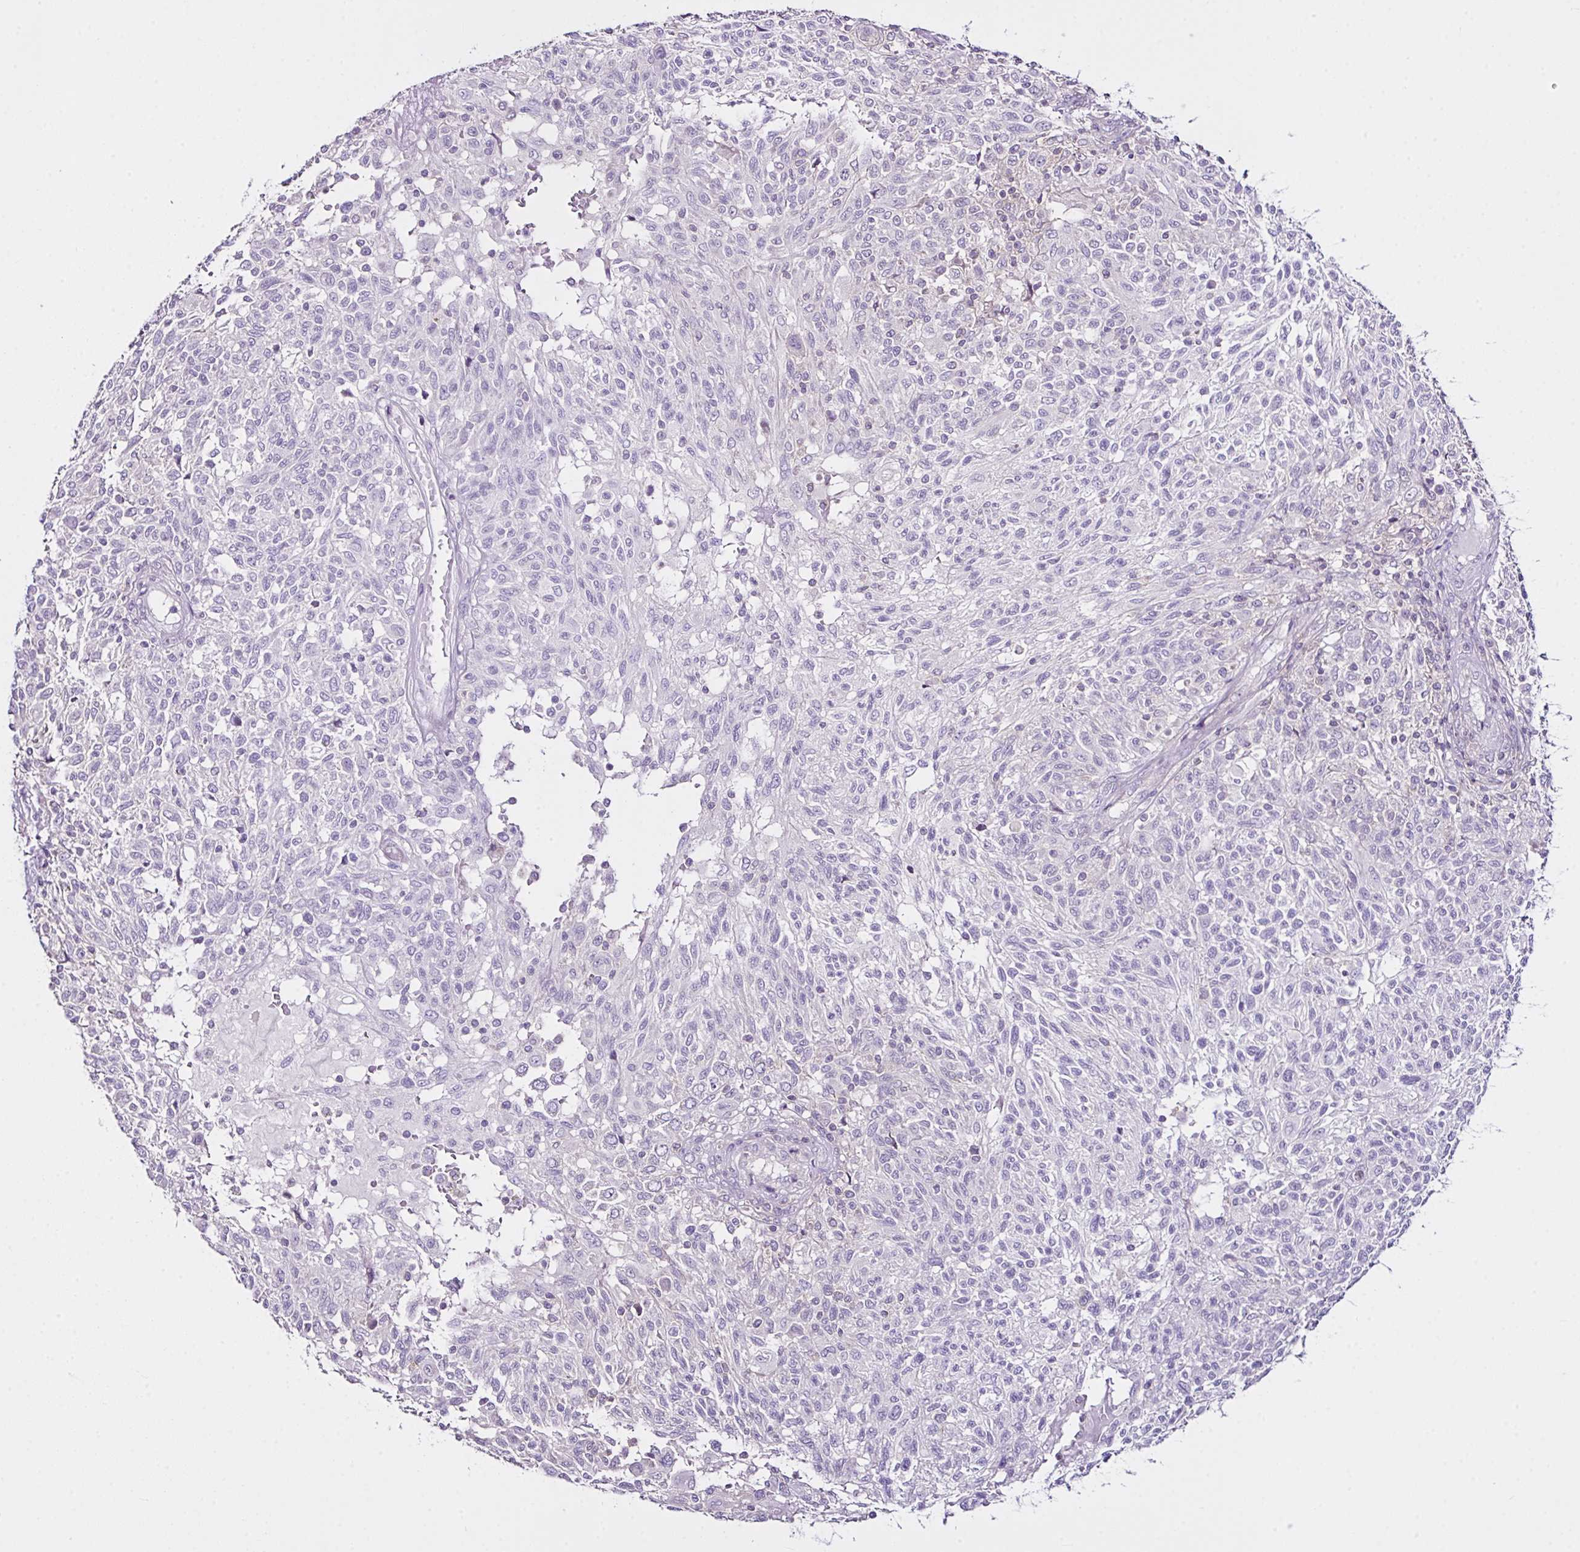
{"staining": {"intensity": "negative", "quantity": "none", "location": "none"}, "tissue": "melanoma", "cell_type": "Tumor cells", "image_type": "cancer", "snomed": [{"axis": "morphology", "description": "Malignant melanoma, NOS"}, {"axis": "topography", "description": "Skin"}], "caption": "Immunohistochemistry (IHC) histopathology image of neoplastic tissue: malignant melanoma stained with DAB (3,3'-diaminobenzidine) demonstrates no significant protein staining in tumor cells.", "gene": "D2HGDH", "patient": {"sex": "male", "age": 66}}